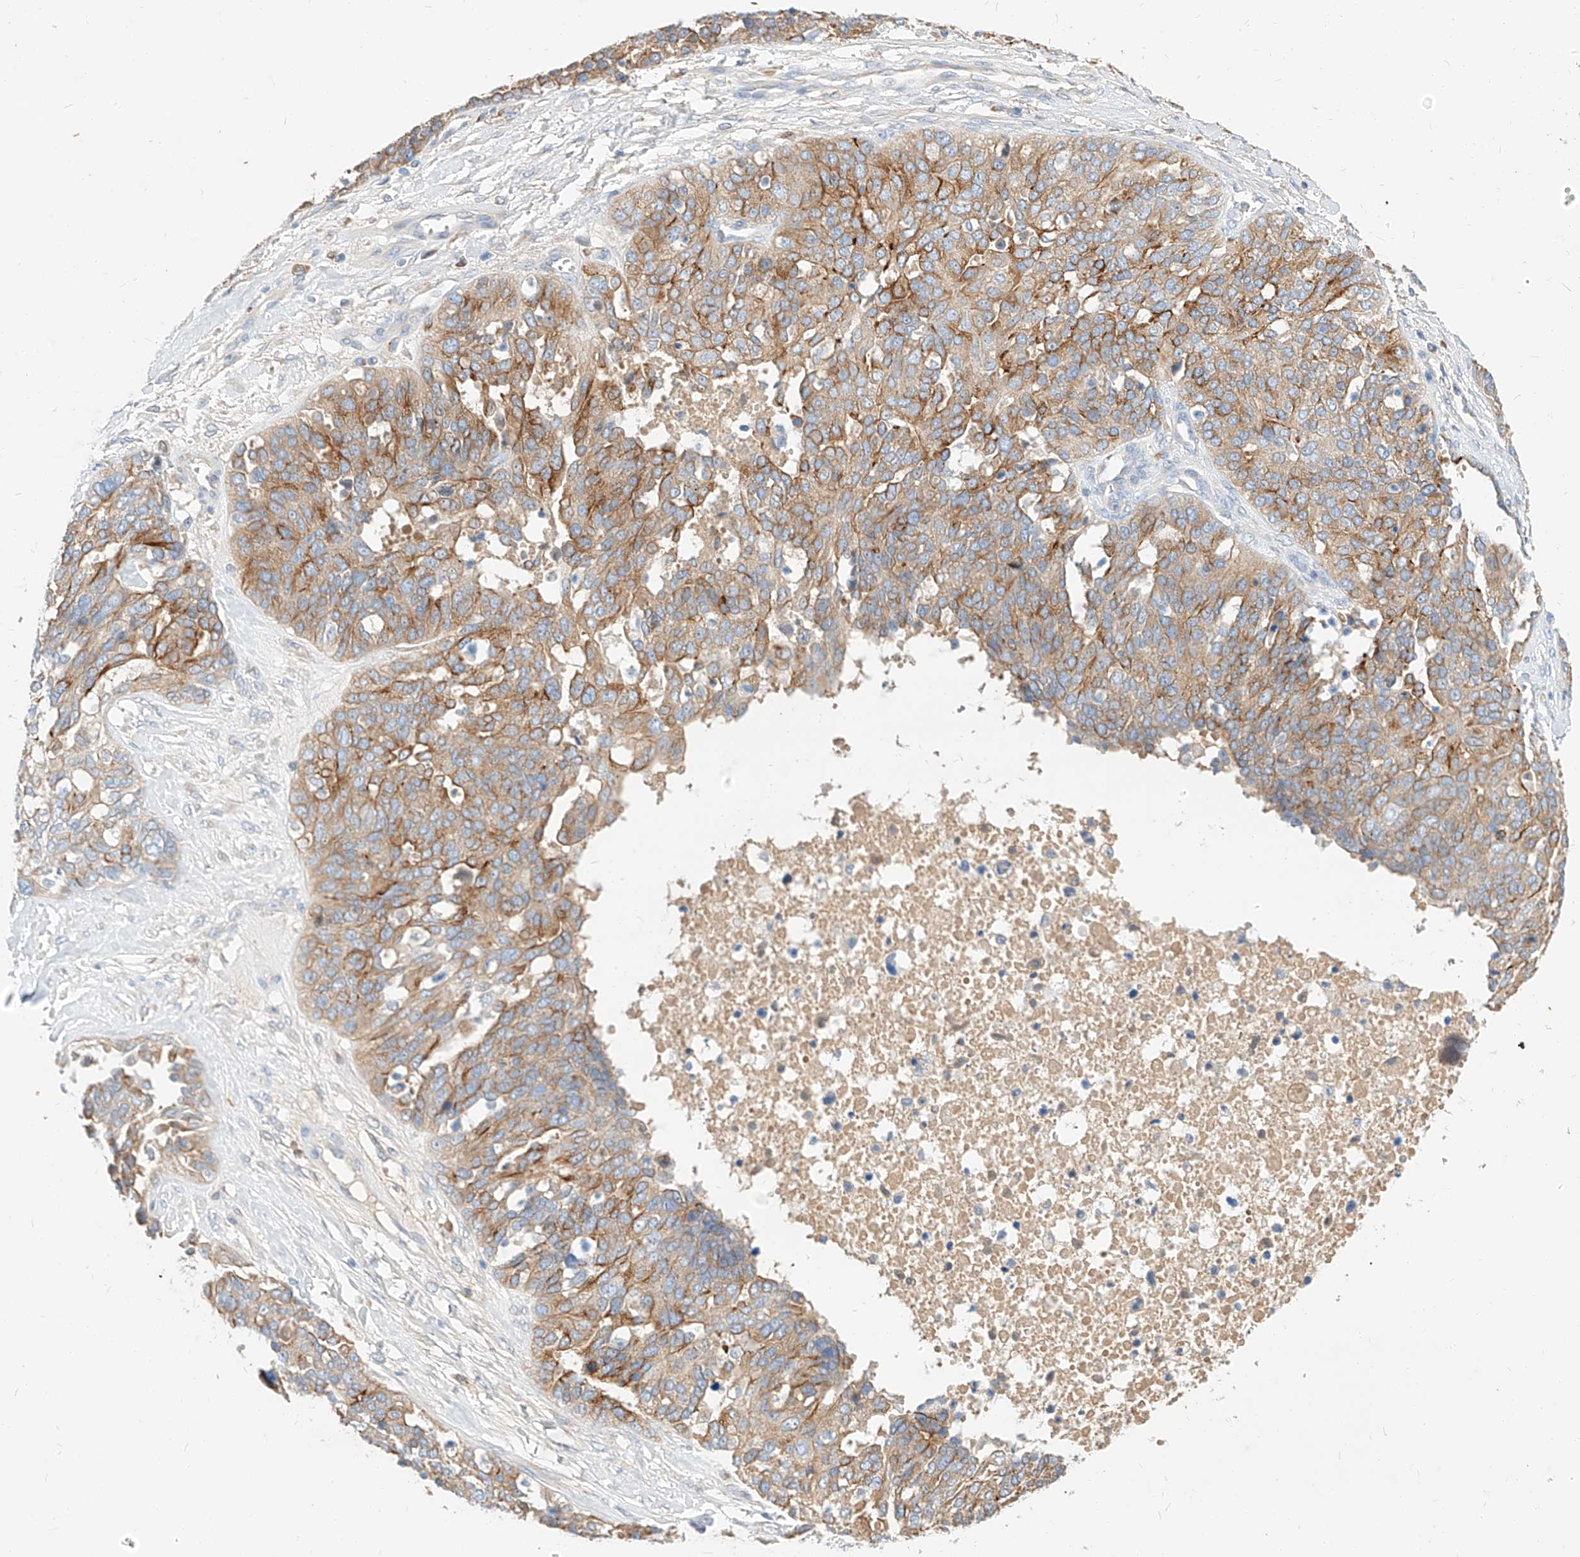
{"staining": {"intensity": "moderate", "quantity": ">75%", "location": "cytoplasmic/membranous"}, "tissue": "ovarian cancer", "cell_type": "Tumor cells", "image_type": "cancer", "snomed": [{"axis": "morphology", "description": "Cystadenocarcinoma, serous, NOS"}, {"axis": "topography", "description": "Ovary"}], "caption": "The photomicrograph reveals a brown stain indicating the presence of a protein in the cytoplasmic/membranous of tumor cells in ovarian serous cystadenocarcinoma.", "gene": "MAP7", "patient": {"sex": "female", "age": 44}}